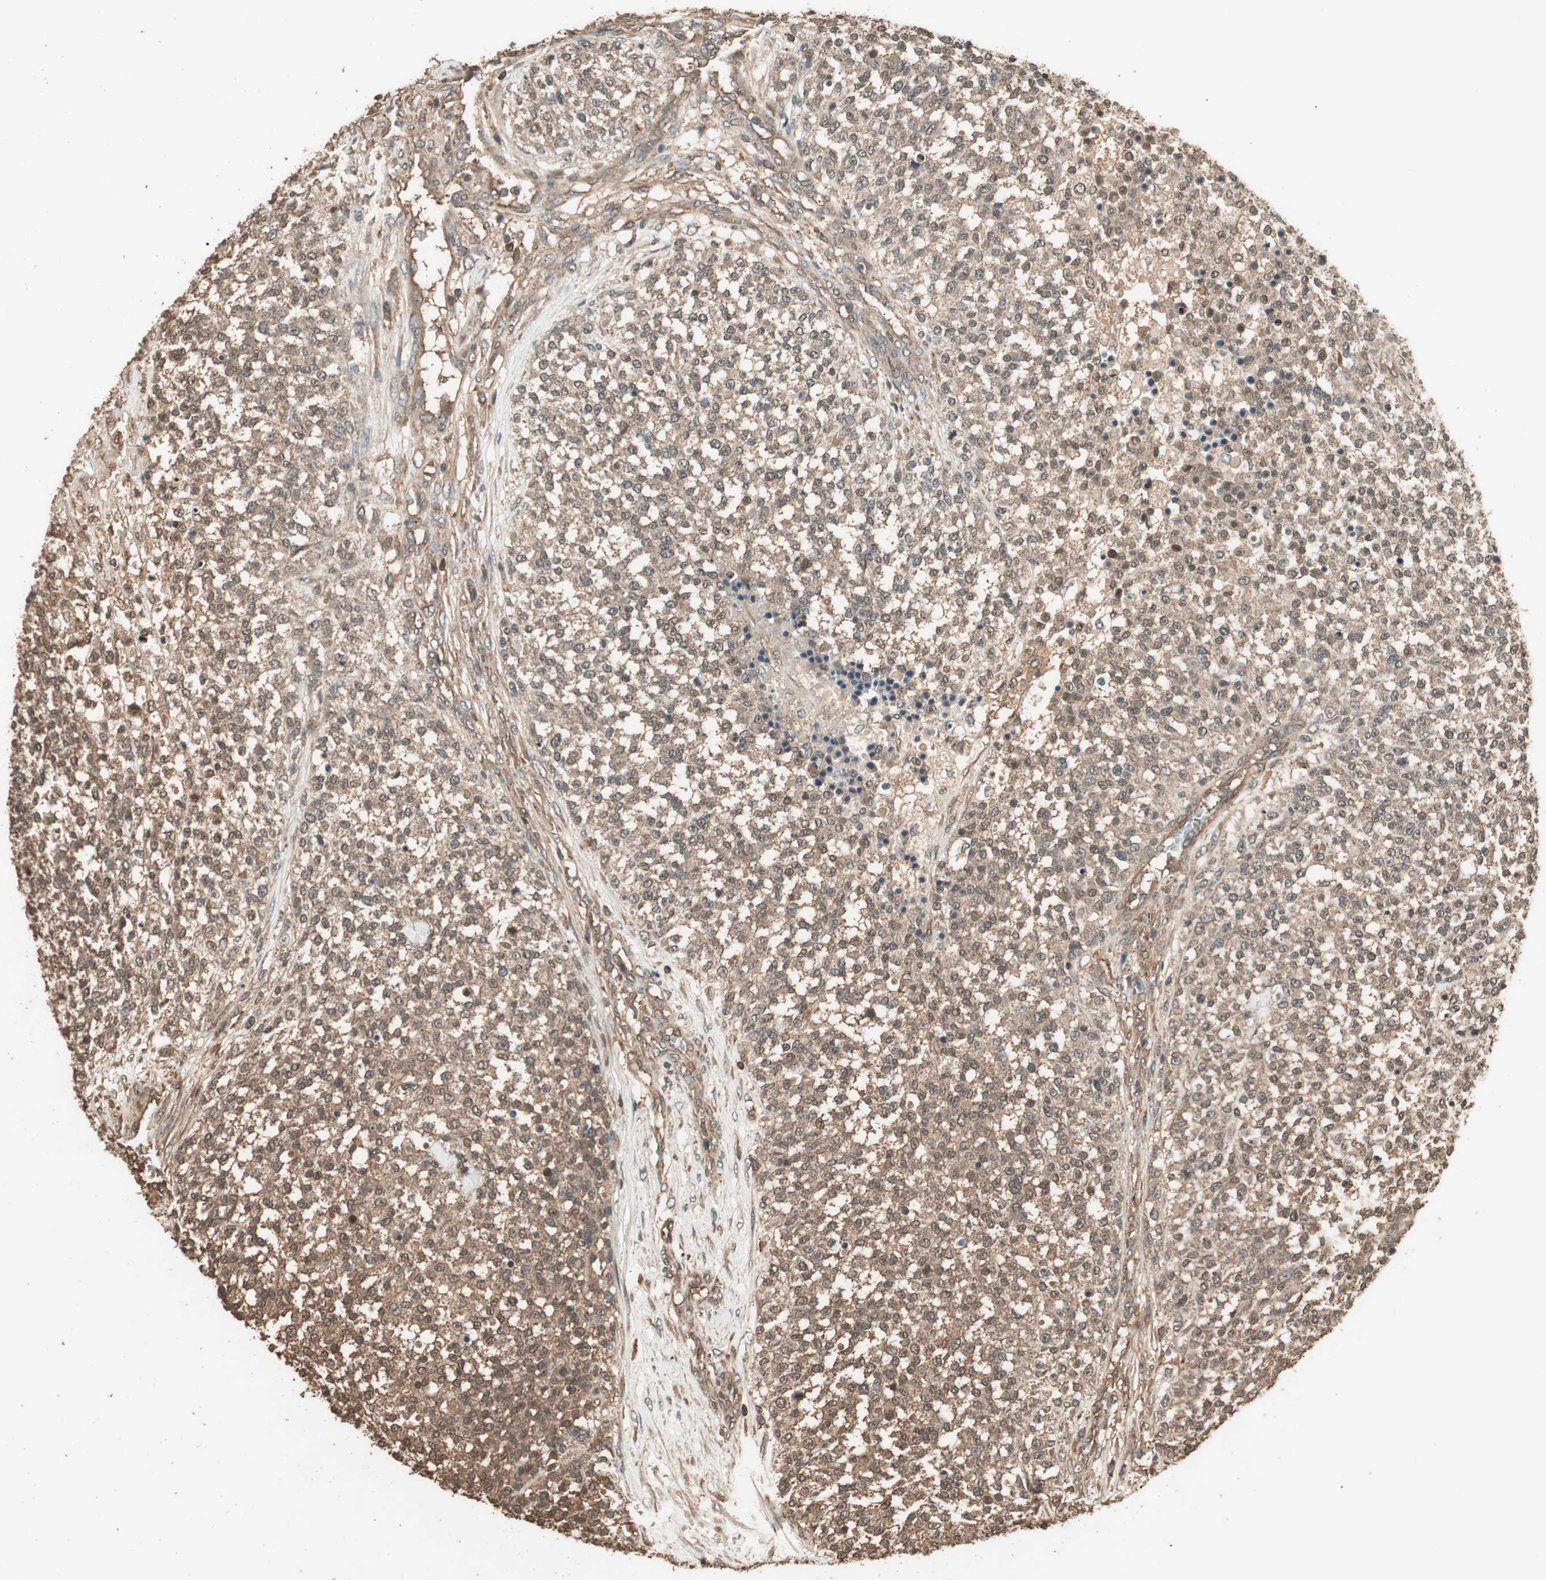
{"staining": {"intensity": "moderate", "quantity": ">75%", "location": "cytoplasmic/membranous"}, "tissue": "testis cancer", "cell_type": "Tumor cells", "image_type": "cancer", "snomed": [{"axis": "morphology", "description": "Seminoma, NOS"}, {"axis": "topography", "description": "Testis"}], "caption": "Protein positivity by immunohistochemistry (IHC) demonstrates moderate cytoplasmic/membranous expression in about >75% of tumor cells in testis seminoma.", "gene": "CCN4", "patient": {"sex": "male", "age": 59}}